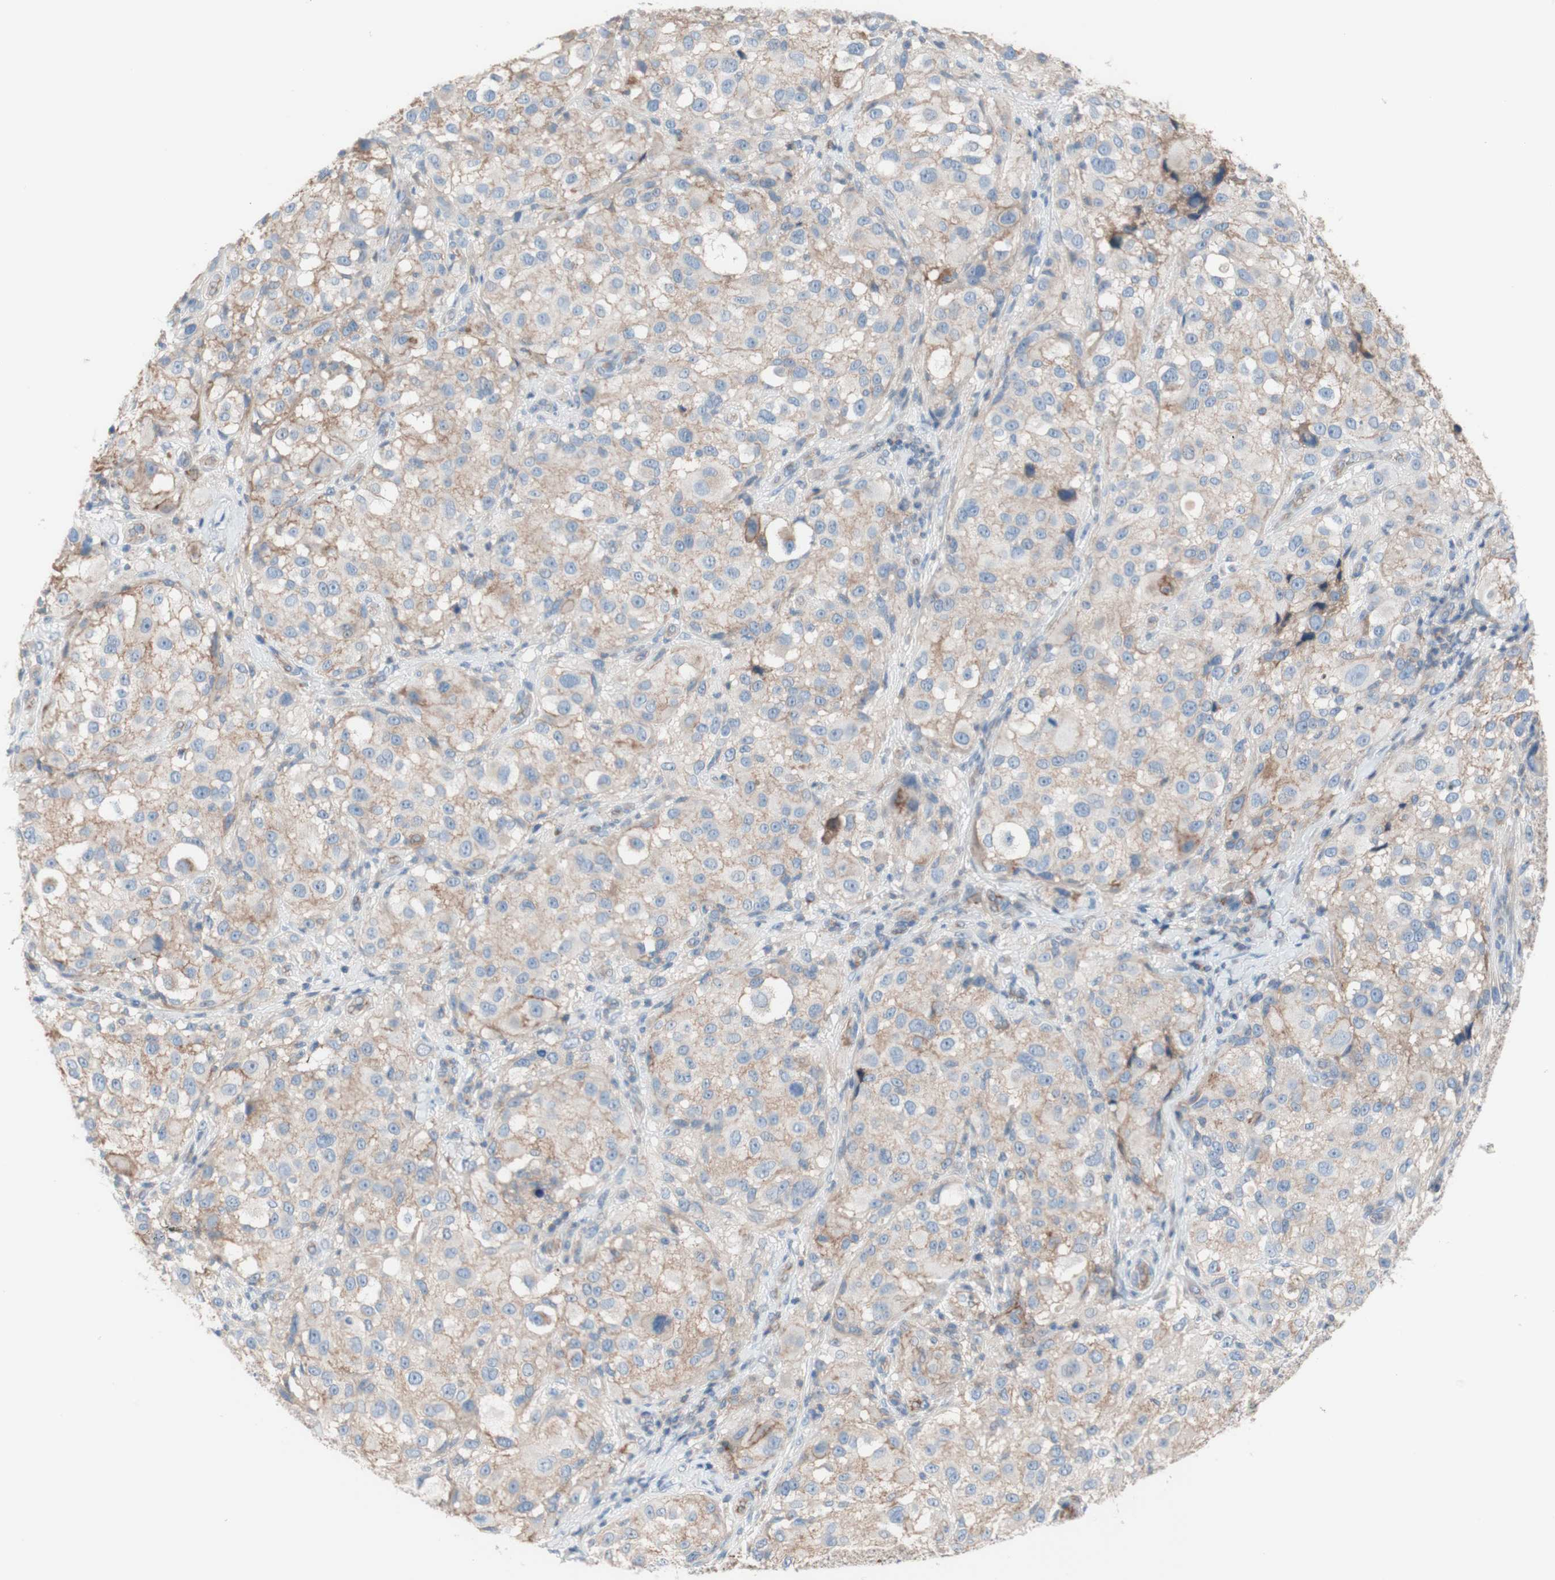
{"staining": {"intensity": "weak", "quantity": ">75%", "location": "cytoplasmic/membranous"}, "tissue": "melanoma", "cell_type": "Tumor cells", "image_type": "cancer", "snomed": [{"axis": "morphology", "description": "Necrosis, NOS"}, {"axis": "morphology", "description": "Malignant melanoma, NOS"}, {"axis": "topography", "description": "Skin"}], "caption": "A micrograph of human melanoma stained for a protein shows weak cytoplasmic/membranous brown staining in tumor cells.", "gene": "CD46", "patient": {"sex": "female", "age": 87}}